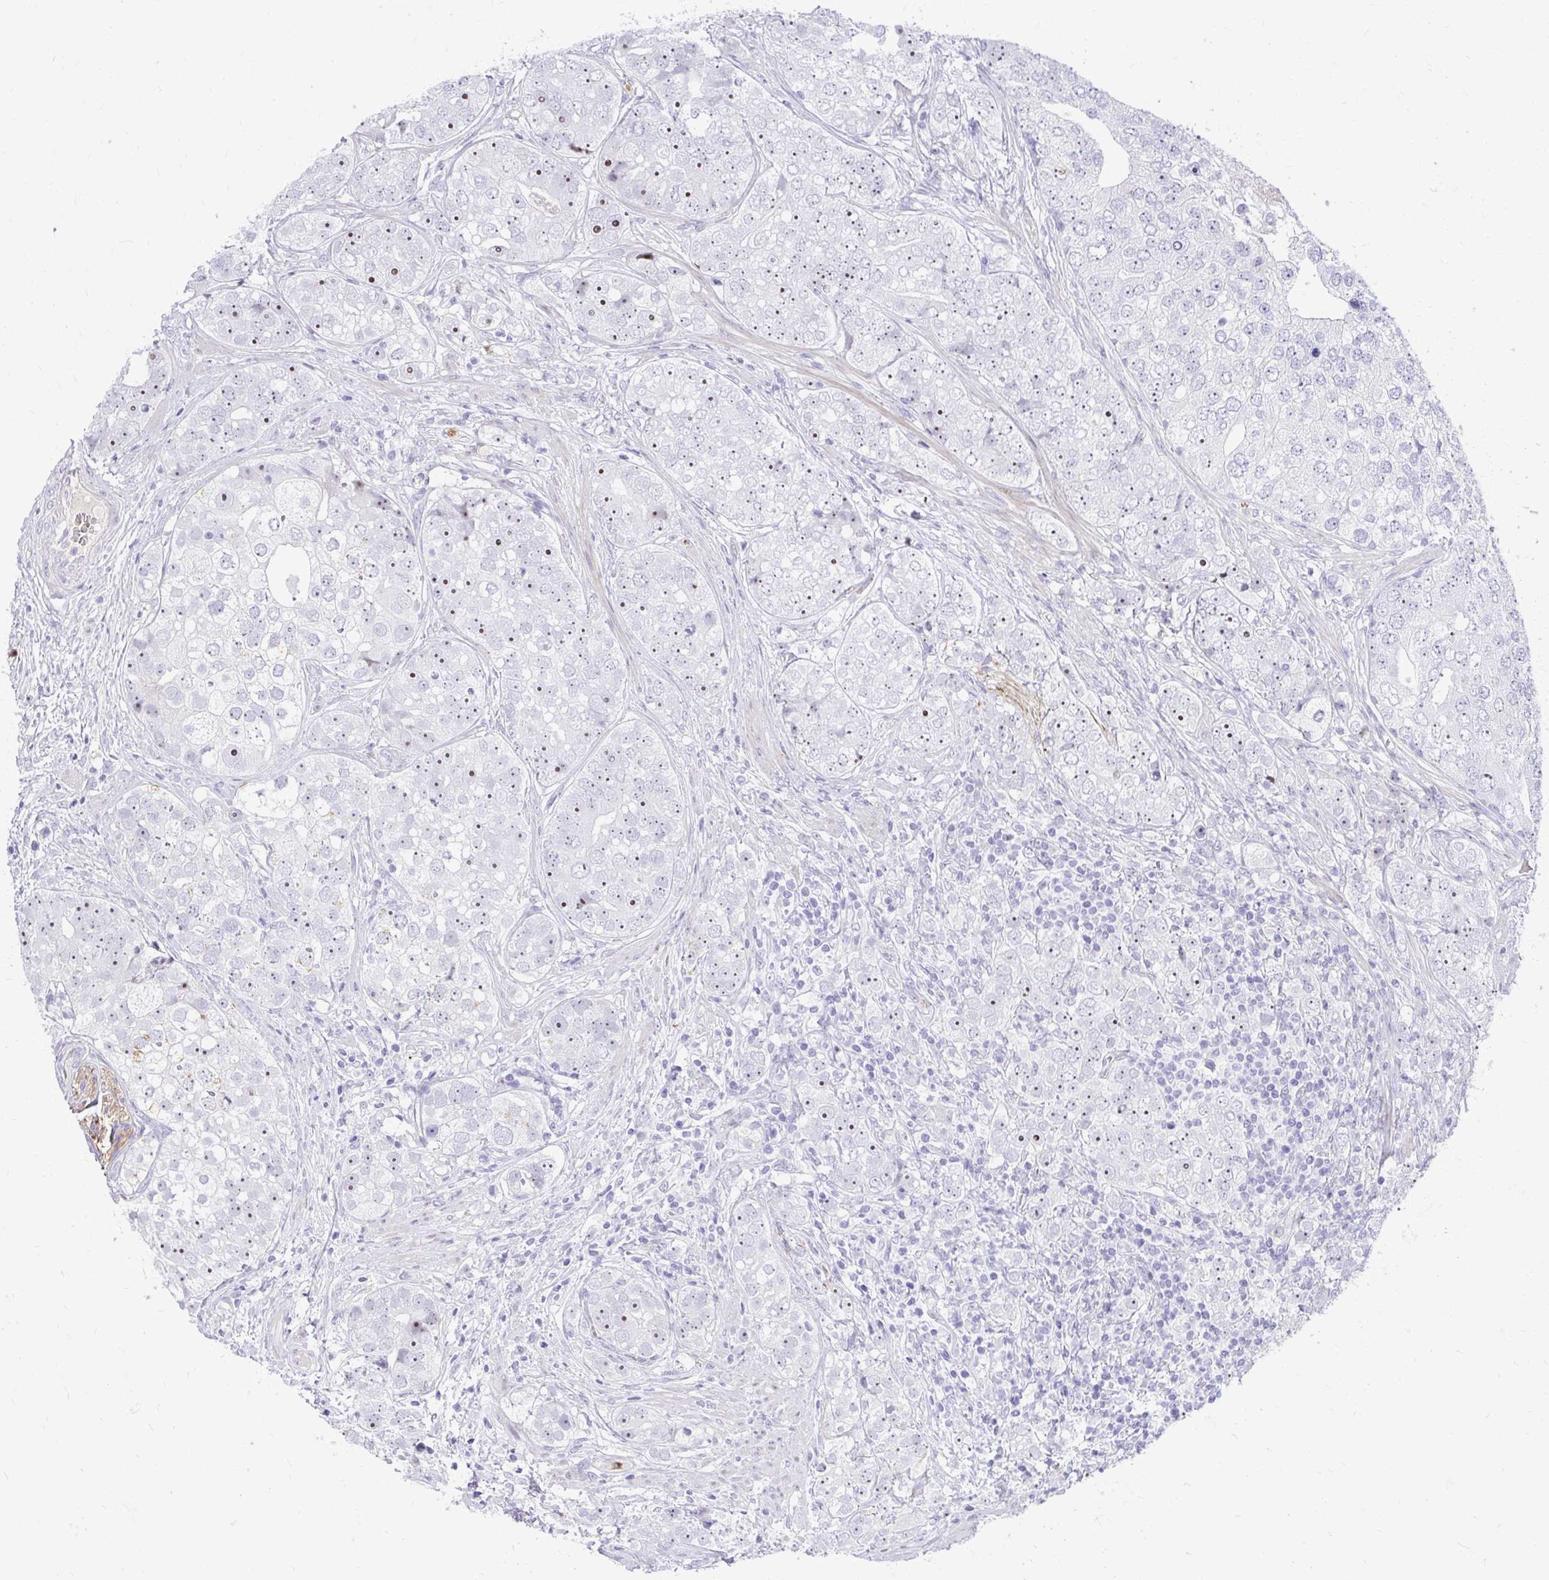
{"staining": {"intensity": "moderate", "quantity": "25%-75%", "location": "nuclear"}, "tissue": "prostate cancer", "cell_type": "Tumor cells", "image_type": "cancer", "snomed": [{"axis": "morphology", "description": "Adenocarcinoma, High grade"}, {"axis": "topography", "description": "Prostate"}], "caption": "Immunohistochemistry of prostate cancer reveals medium levels of moderate nuclear staining in approximately 25%-75% of tumor cells. The protein is shown in brown color, while the nuclei are stained blue.", "gene": "DLX4", "patient": {"sex": "male", "age": 60}}